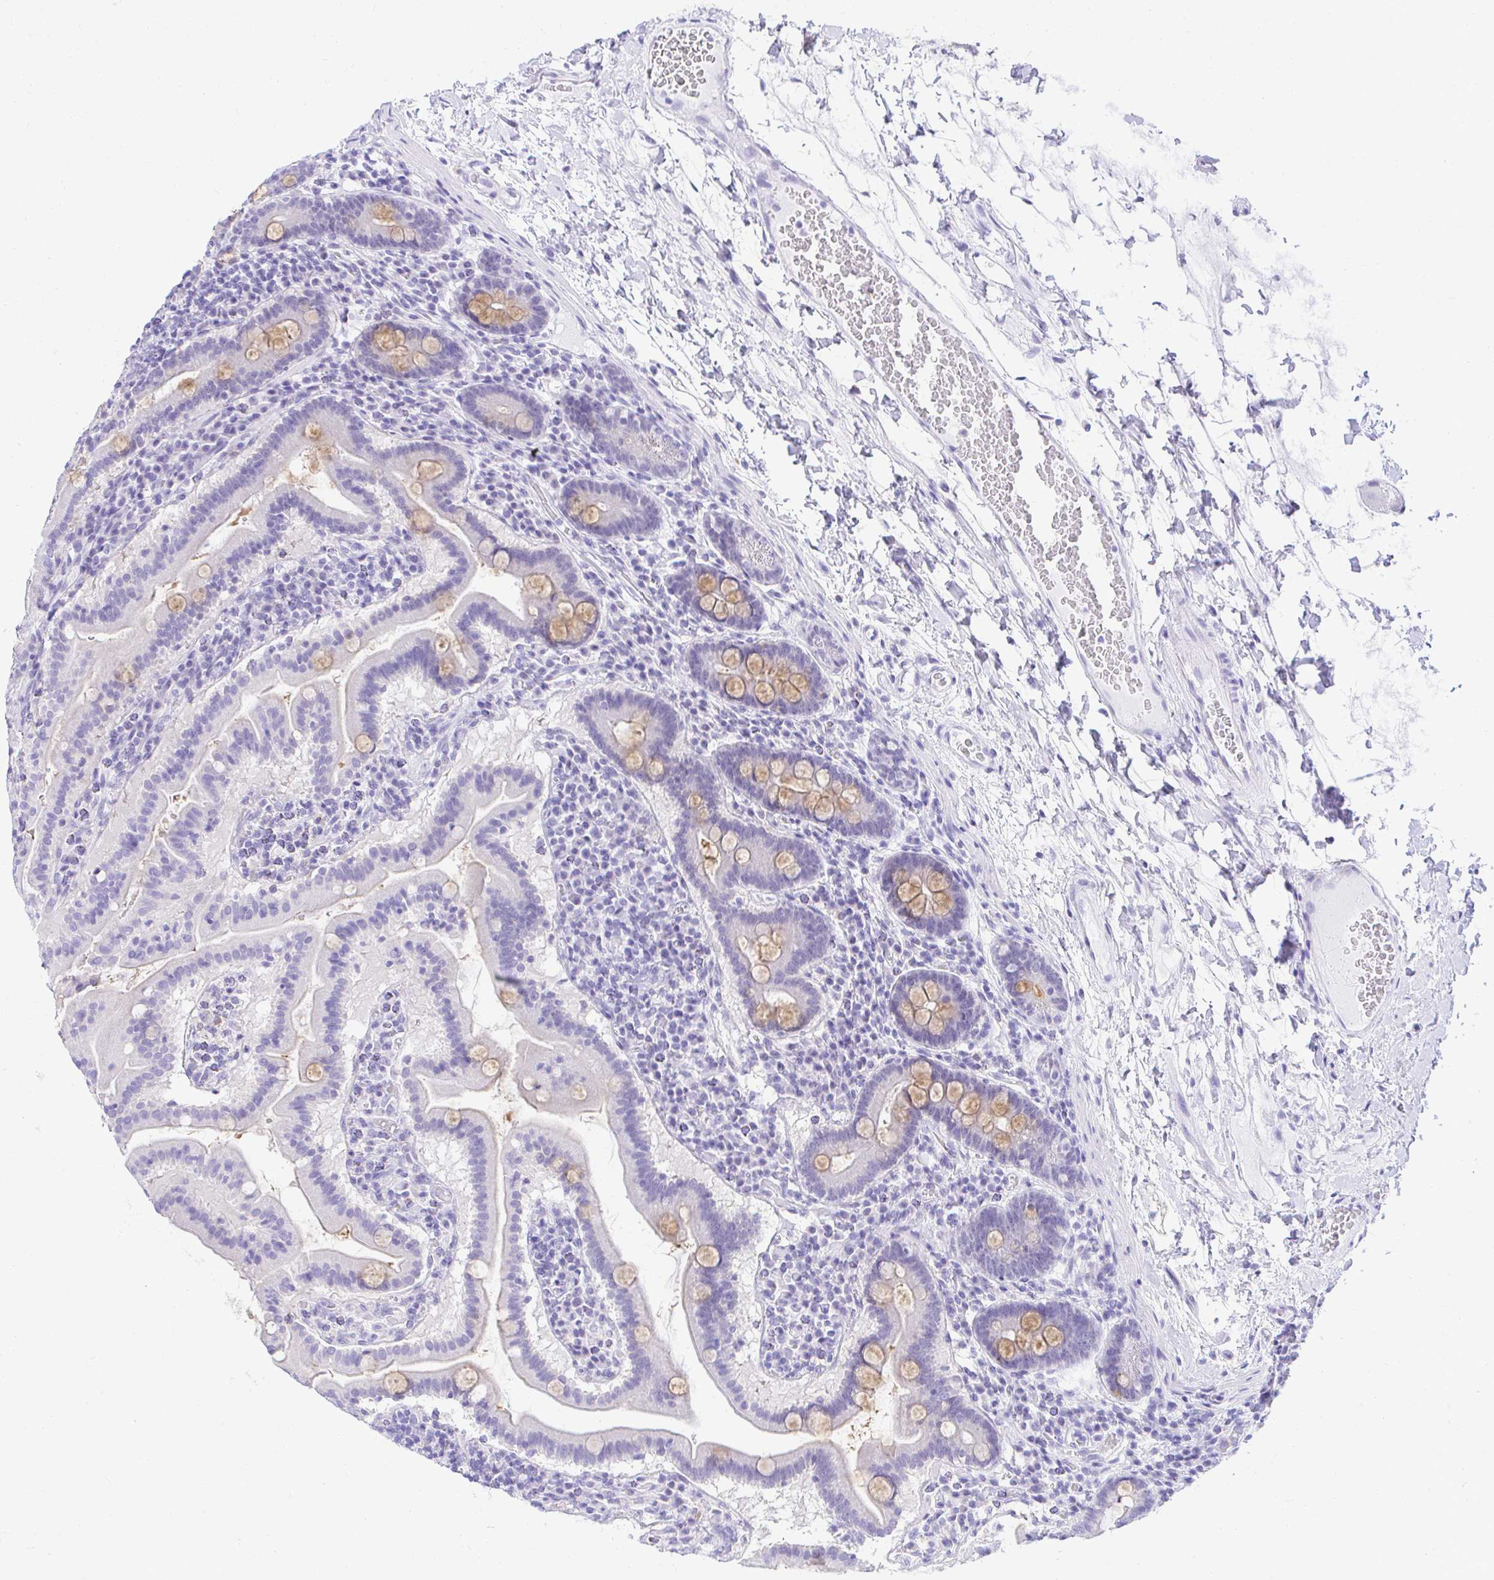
{"staining": {"intensity": "moderate", "quantity": "25%-75%", "location": "cytoplasmic/membranous"}, "tissue": "small intestine", "cell_type": "Glandular cells", "image_type": "normal", "snomed": [{"axis": "morphology", "description": "Normal tissue, NOS"}, {"axis": "topography", "description": "Small intestine"}], "caption": "Protein staining by immunohistochemistry (IHC) displays moderate cytoplasmic/membranous expression in approximately 25%-75% of glandular cells in benign small intestine.", "gene": "FATE1", "patient": {"sex": "male", "age": 26}}